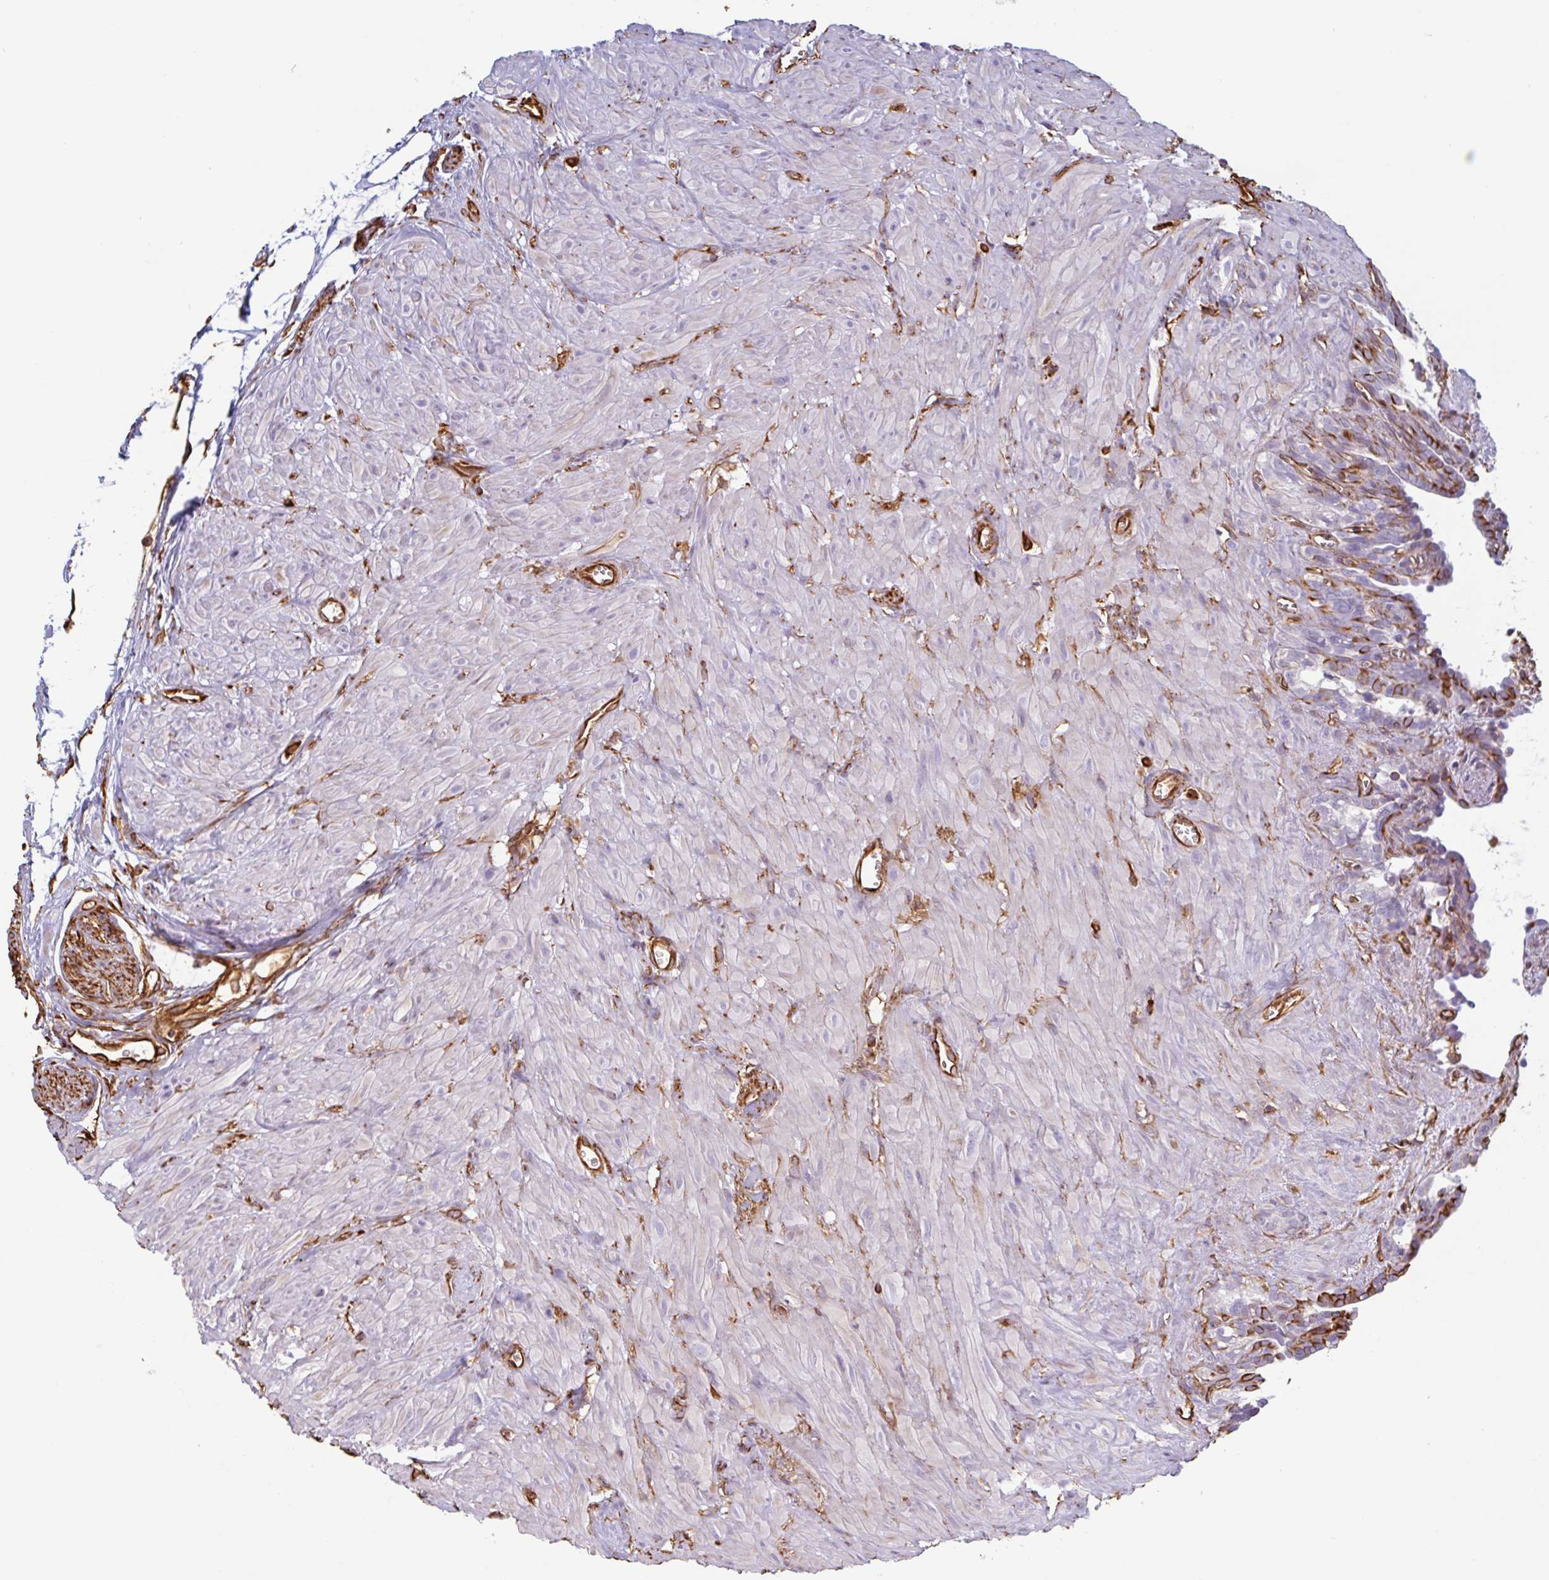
{"staining": {"intensity": "moderate", "quantity": "25%-75%", "location": "cytoplasmic/membranous"}, "tissue": "seminal vesicle", "cell_type": "Glandular cells", "image_type": "normal", "snomed": [{"axis": "morphology", "description": "Normal tissue, NOS"}, {"axis": "topography", "description": "Seminal veicle"}], "caption": "Protein positivity by immunohistochemistry reveals moderate cytoplasmic/membranous staining in approximately 25%-75% of glandular cells in normal seminal vesicle.", "gene": "PPFIA1", "patient": {"sex": "male", "age": 76}}